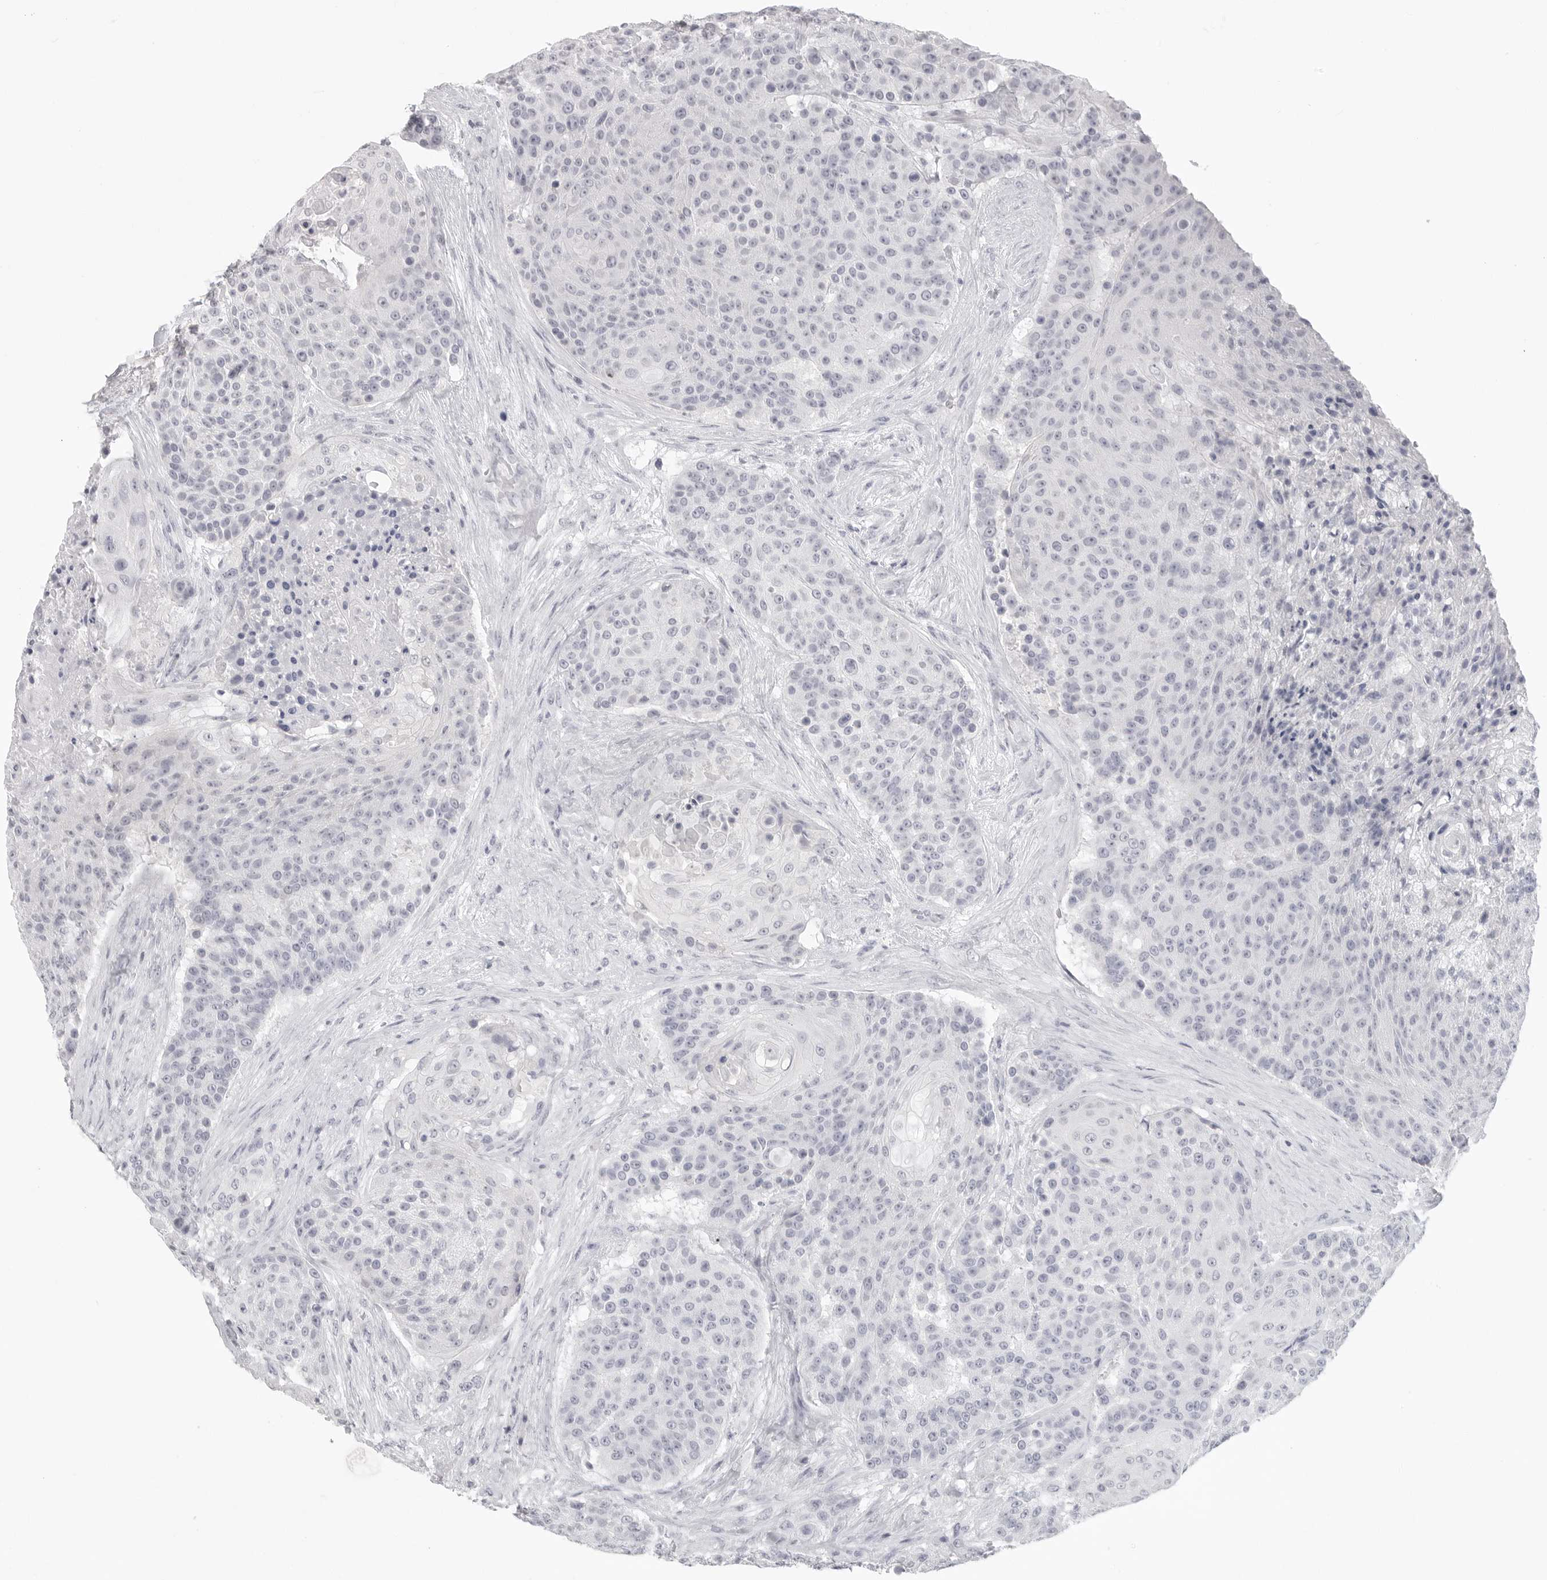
{"staining": {"intensity": "negative", "quantity": "none", "location": "none"}, "tissue": "urothelial cancer", "cell_type": "Tumor cells", "image_type": "cancer", "snomed": [{"axis": "morphology", "description": "Urothelial carcinoma, High grade"}, {"axis": "topography", "description": "Urinary bladder"}], "caption": "Immunohistochemistry of urothelial carcinoma (high-grade) demonstrates no expression in tumor cells.", "gene": "HMGCS2", "patient": {"sex": "female", "age": 63}}